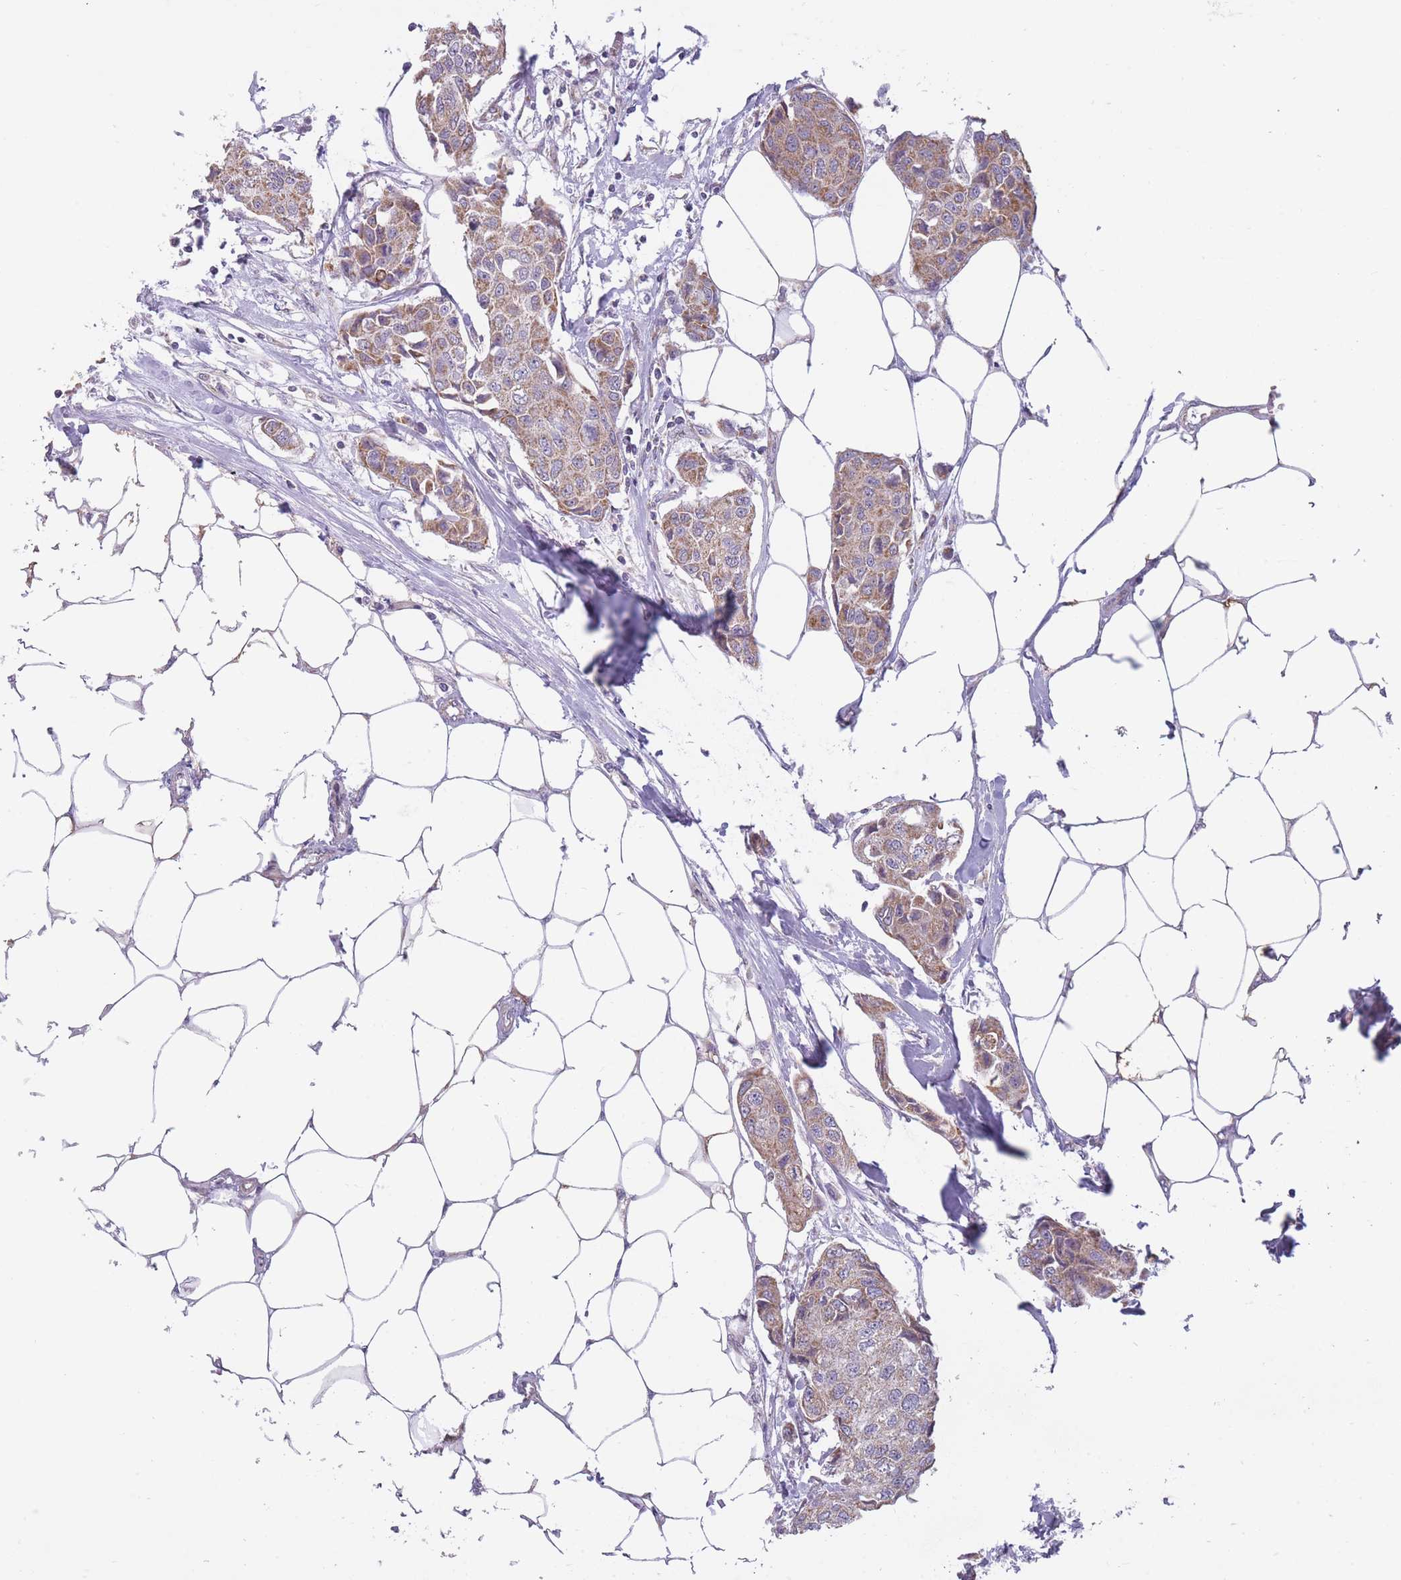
{"staining": {"intensity": "moderate", "quantity": ">75%", "location": "cytoplasmic/membranous"}, "tissue": "breast cancer", "cell_type": "Tumor cells", "image_type": "cancer", "snomed": [{"axis": "morphology", "description": "Duct carcinoma"}, {"axis": "topography", "description": "Breast"}, {"axis": "topography", "description": "Lymph node"}], "caption": "Breast infiltrating ductal carcinoma tissue reveals moderate cytoplasmic/membranous staining in about >75% of tumor cells, visualized by immunohistochemistry.", "gene": "MRPS18C", "patient": {"sex": "female", "age": 80}}